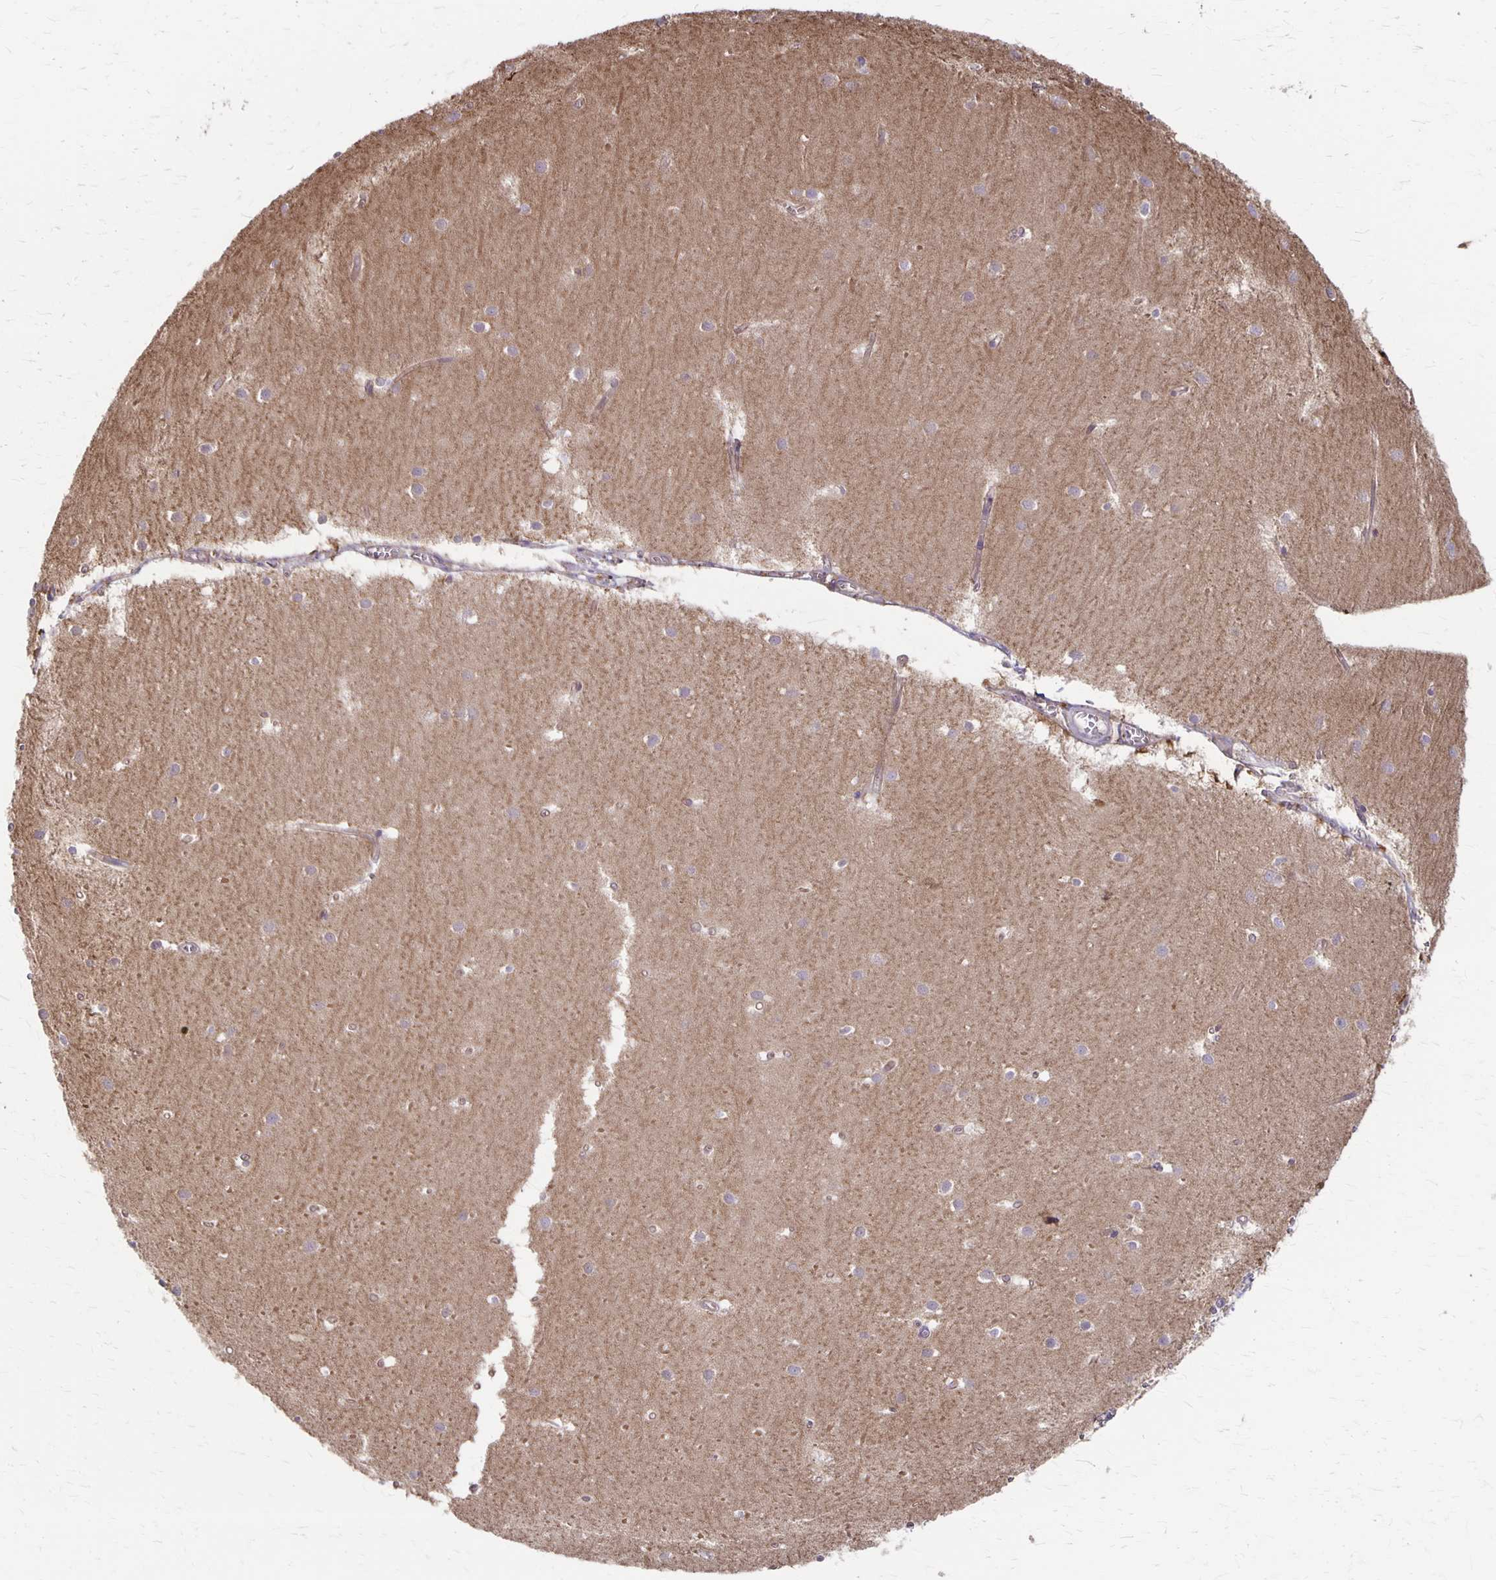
{"staining": {"intensity": "moderate", "quantity": "<25%", "location": "cytoplasmic/membranous"}, "tissue": "cerebellum", "cell_type": "Cells in granular layer", "image_type": "normal", "snomed": [{"axis": "morphology", "description": "Normal tissue, NOS"}, {"axis": "topography", "description": "Cerebellum"}], "caption": "Immunohistochemical staining of benign cerebellum exhibits moderate cytoplasmic/membranous protein expression in about <25% of cells in granular layer. Using DAB (brown) and hematoxylin (blue) stains, captured at high magnification using brightfield microscopy.", "gene": "PPP1R3E", "patient": {"sex": "male", "age": 54}}